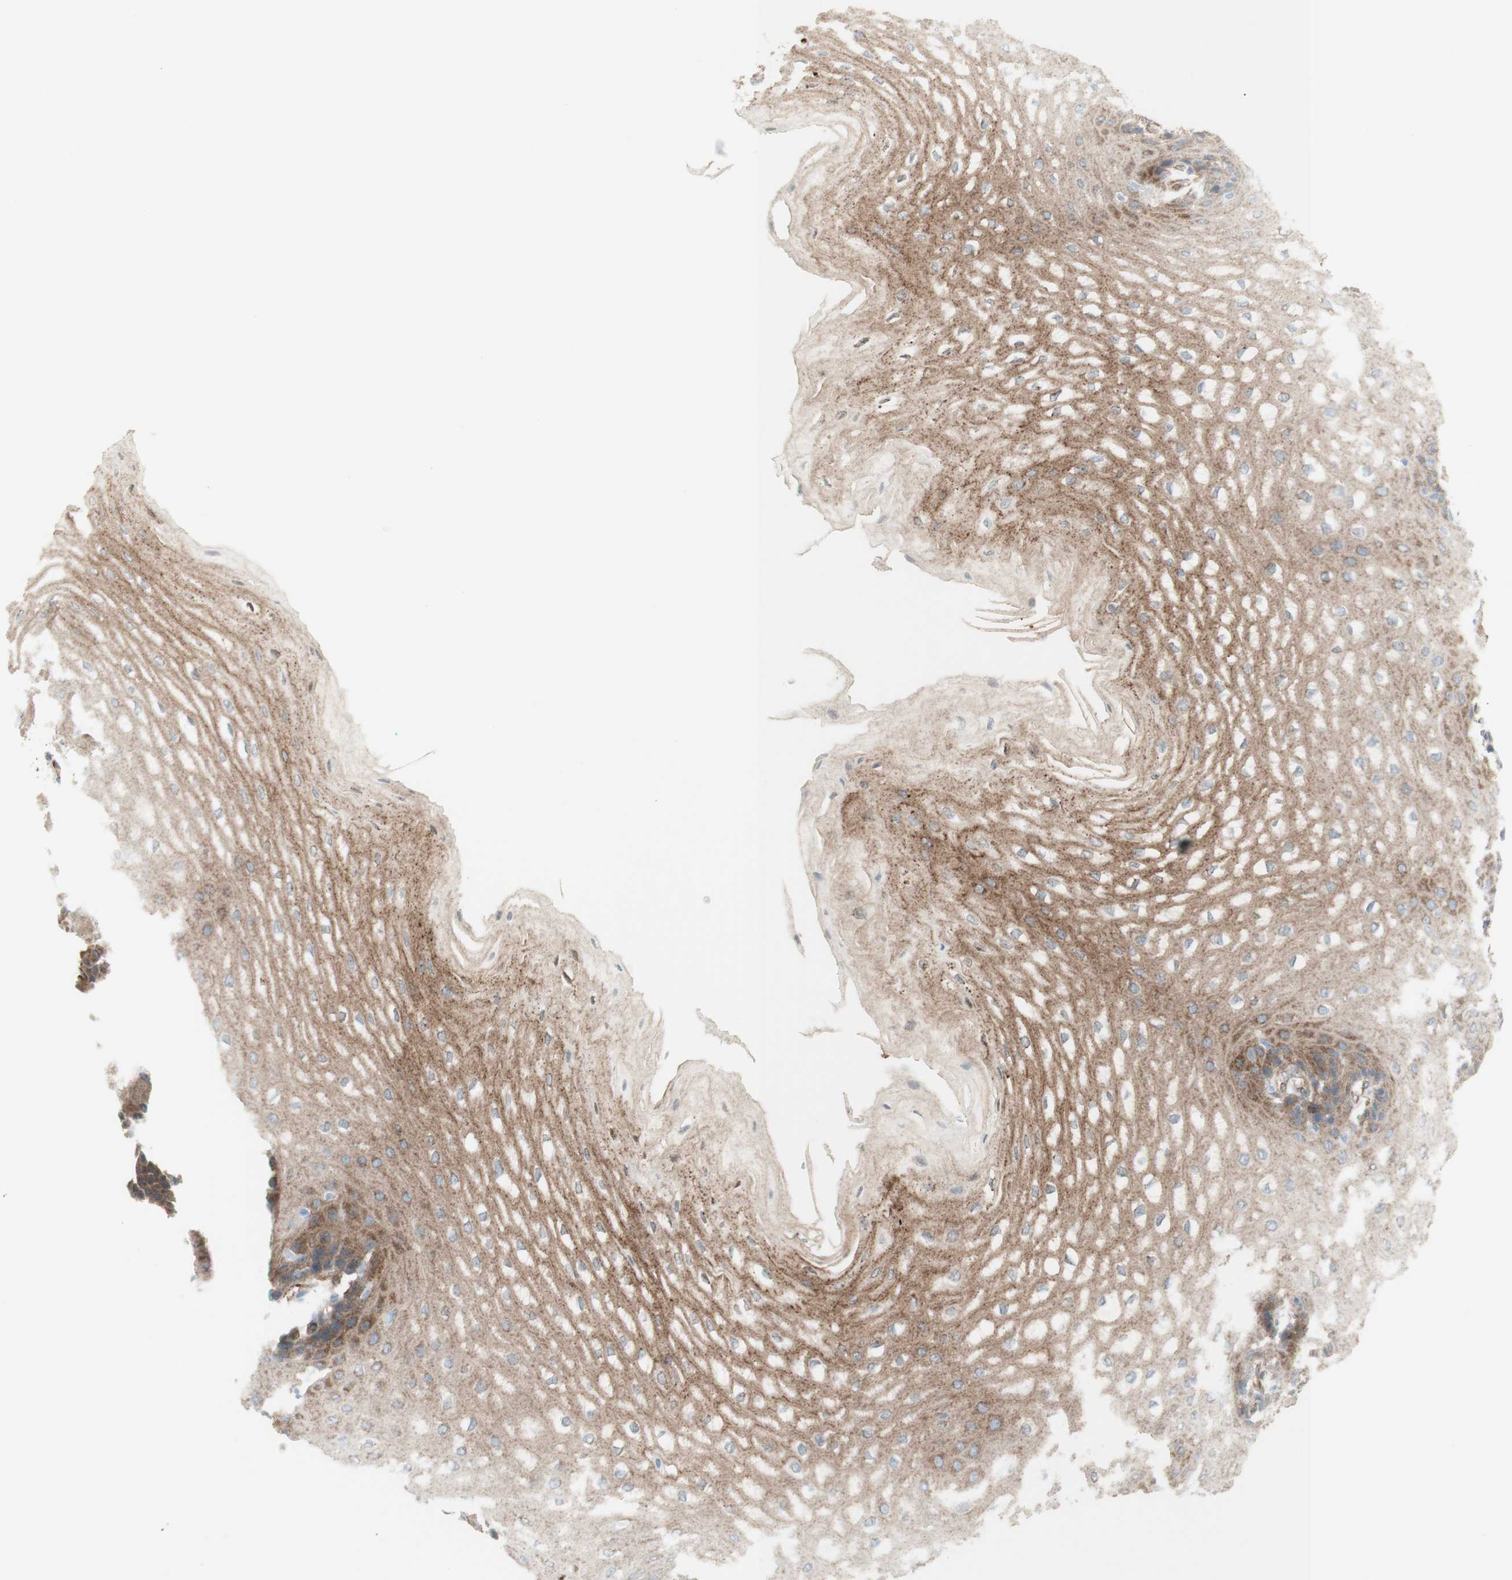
{"staining": {"intensity": "moderate", "quantity": "25%-75%", "location": "cytoplasmic/membranous"}, "tissue": "esophagus", "cell_type": "Squamous epithelial cells", "image_type": "normal", "snomed": [{"axis": "morphology", "description": "Normal tissue, NOS"}, {"axis": "topography", "description": "Esophagus"}], "caption": "Moderate cytoplasmic/membranous protein staining is present in about 25%-75% of squamous epithelial cells in esophagus. (DAB IHC with brightfield microscopy, high magnification).", "gene": "MYO6", "patient": {"sex": "male", "age": 54}}